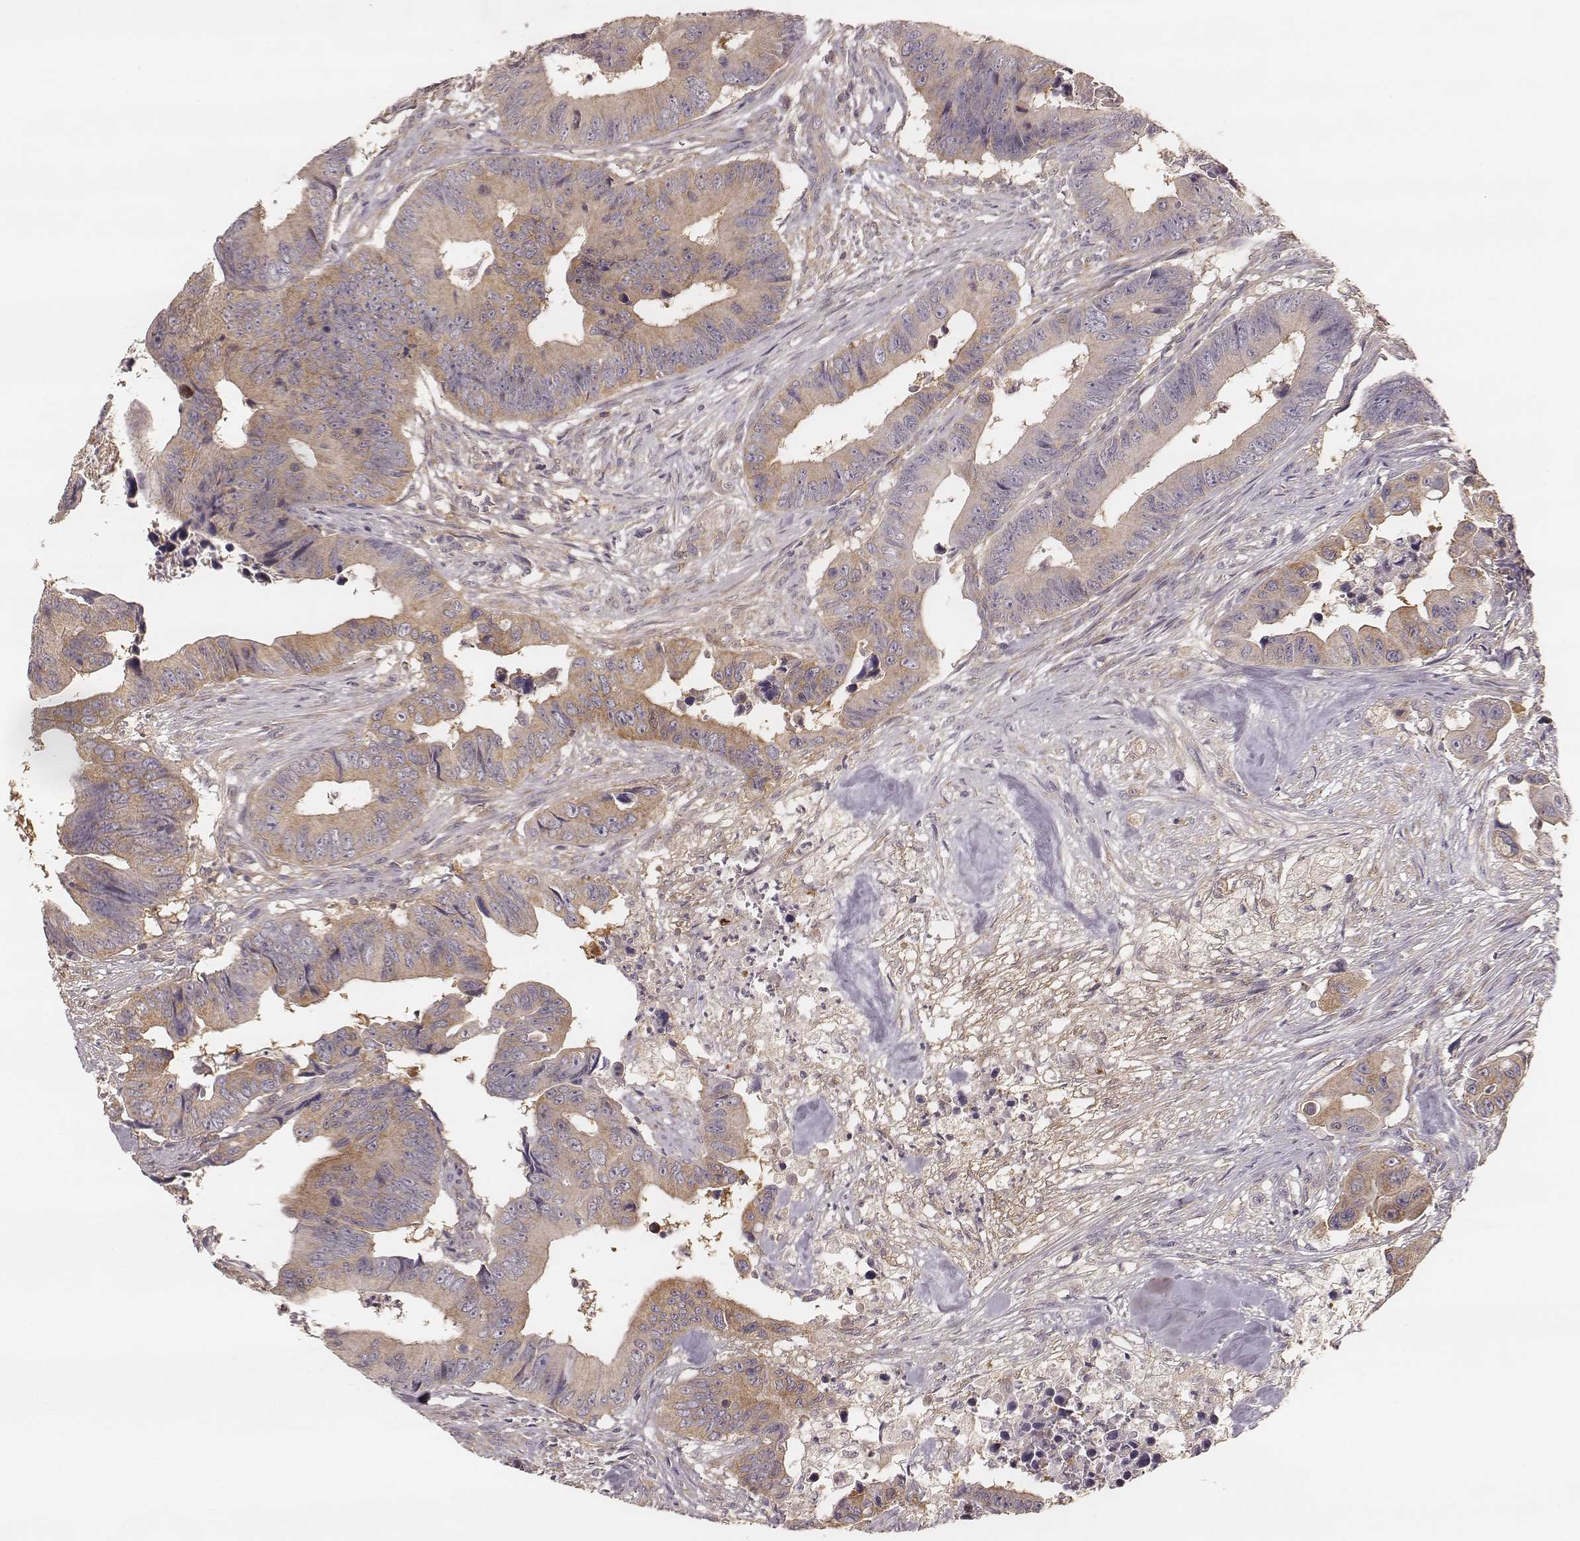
{"staining": {"intensity": "weak", "quantity": ">75%", "location": "cytoplasmic/membranous"}, "tissue": "colorectal cancer", "cell_type": "Tumor cells", "image_type": "cancer", "snomed": [{"axis": "morphology", "description": "Adenocarcinoma, NOS"}, {"axis": "topography", "description": "Colon"}], "caption": "High-magnification brightfield microscopy of colorectal cancer stained with DAB (brown) and counterstained with hematoxylin (blue). tumor cells exhibit weak cytoplasmic/membranous positivity is seen in approximately>75% of cells.", "gene": "CARS1", "patient": {"sex": "female", "age": 87}}